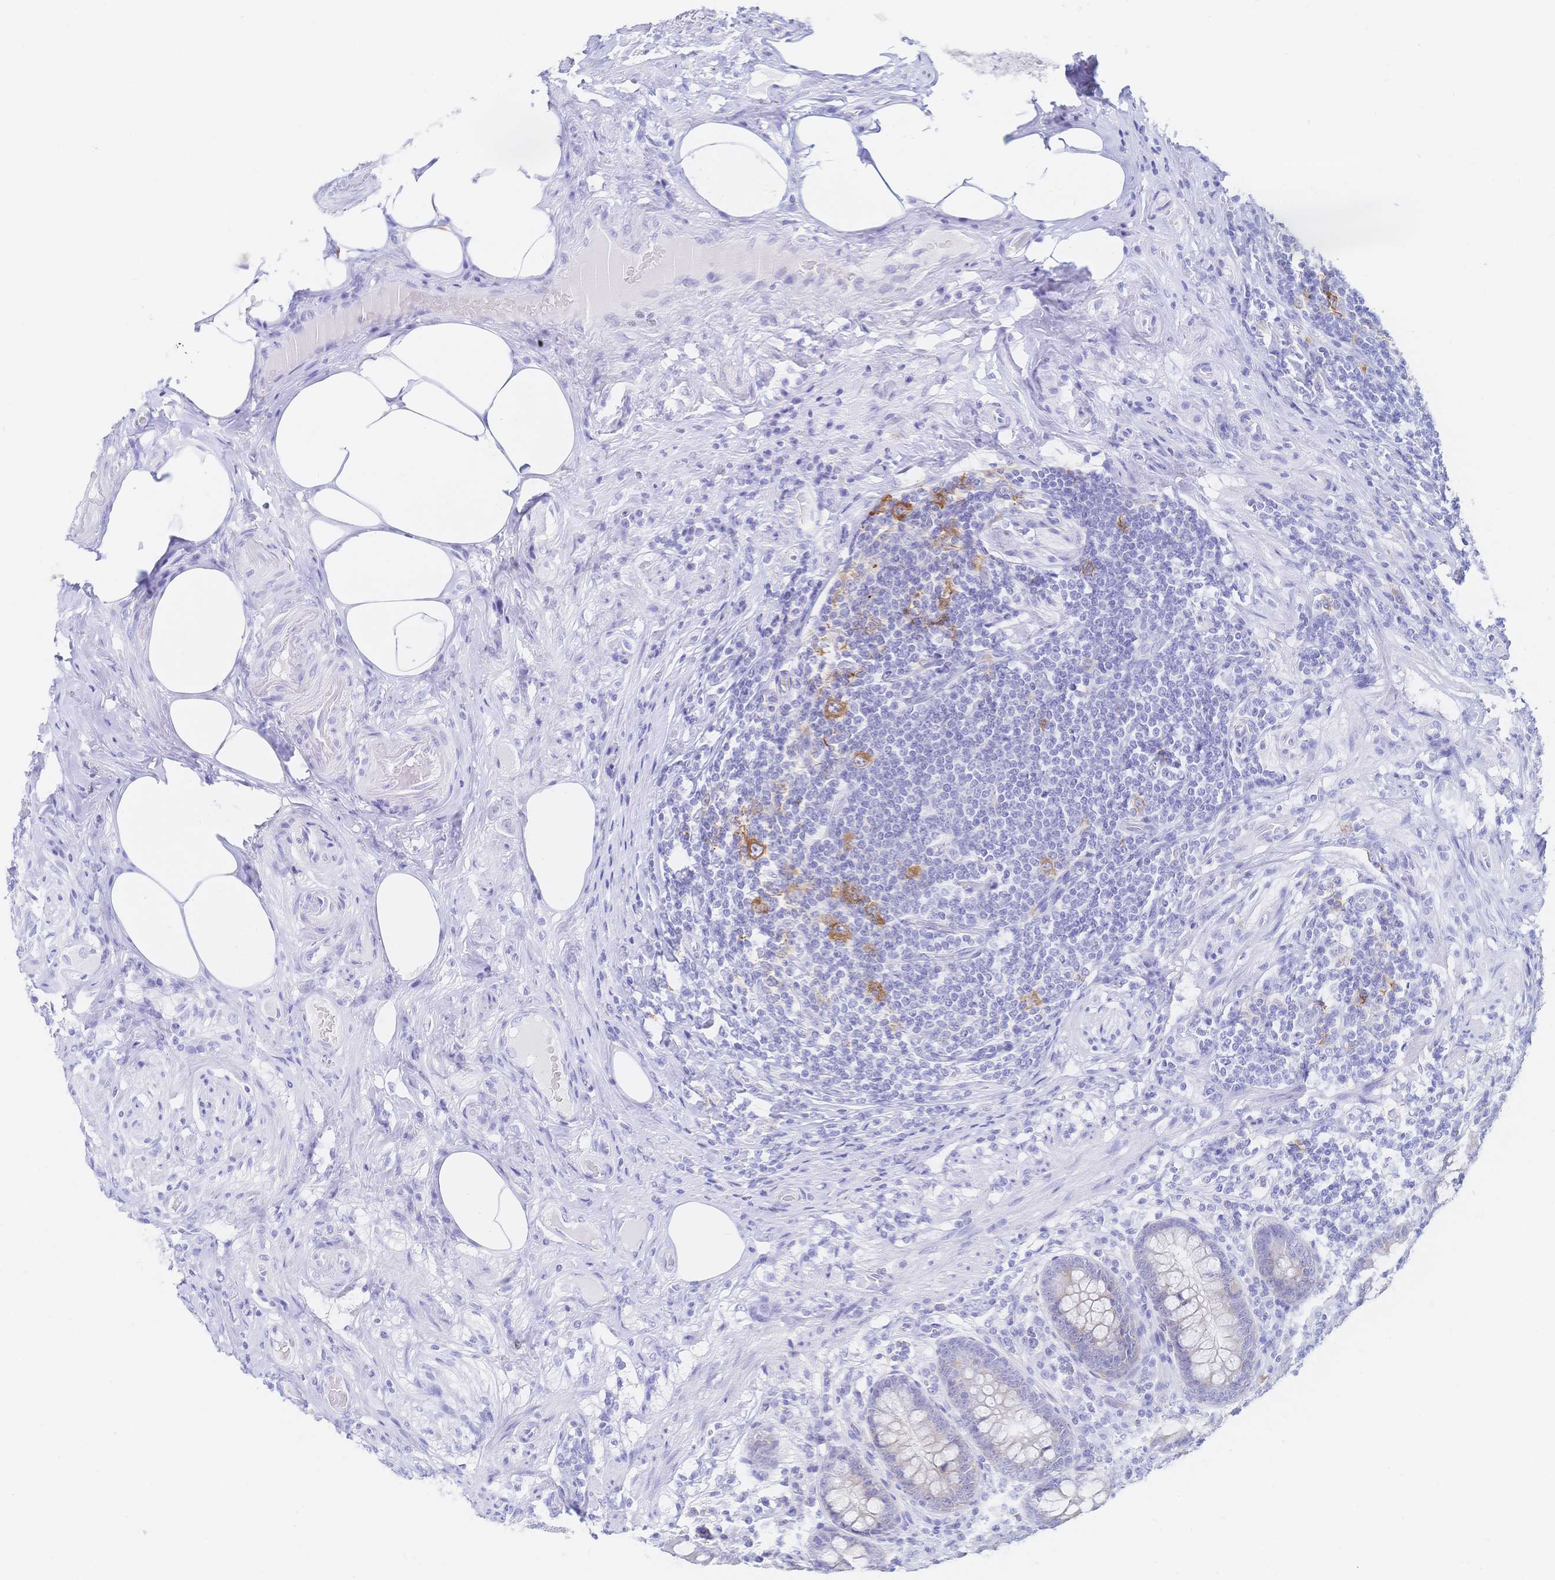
{"staining": {"intensity": "weak", "quantity": "<25%", "location": "cytoplasmic/membranous"}, "tissue": "appendix", "cell_type": "Glandular cells", "image_type": "normal", "snomed": [{"axis": "morphology", "description": "Normal tissue, NOS"}, {"axis": "topography", "description": "Appendix"}], "caption": "High power microscopy micrograph of an immunohistochemistry (IHC) image of unremarkable appendix, revealing no significant staining in glandular cells.", "gene": "RRM1", "patient": {"sex": "male", "age": 71}}